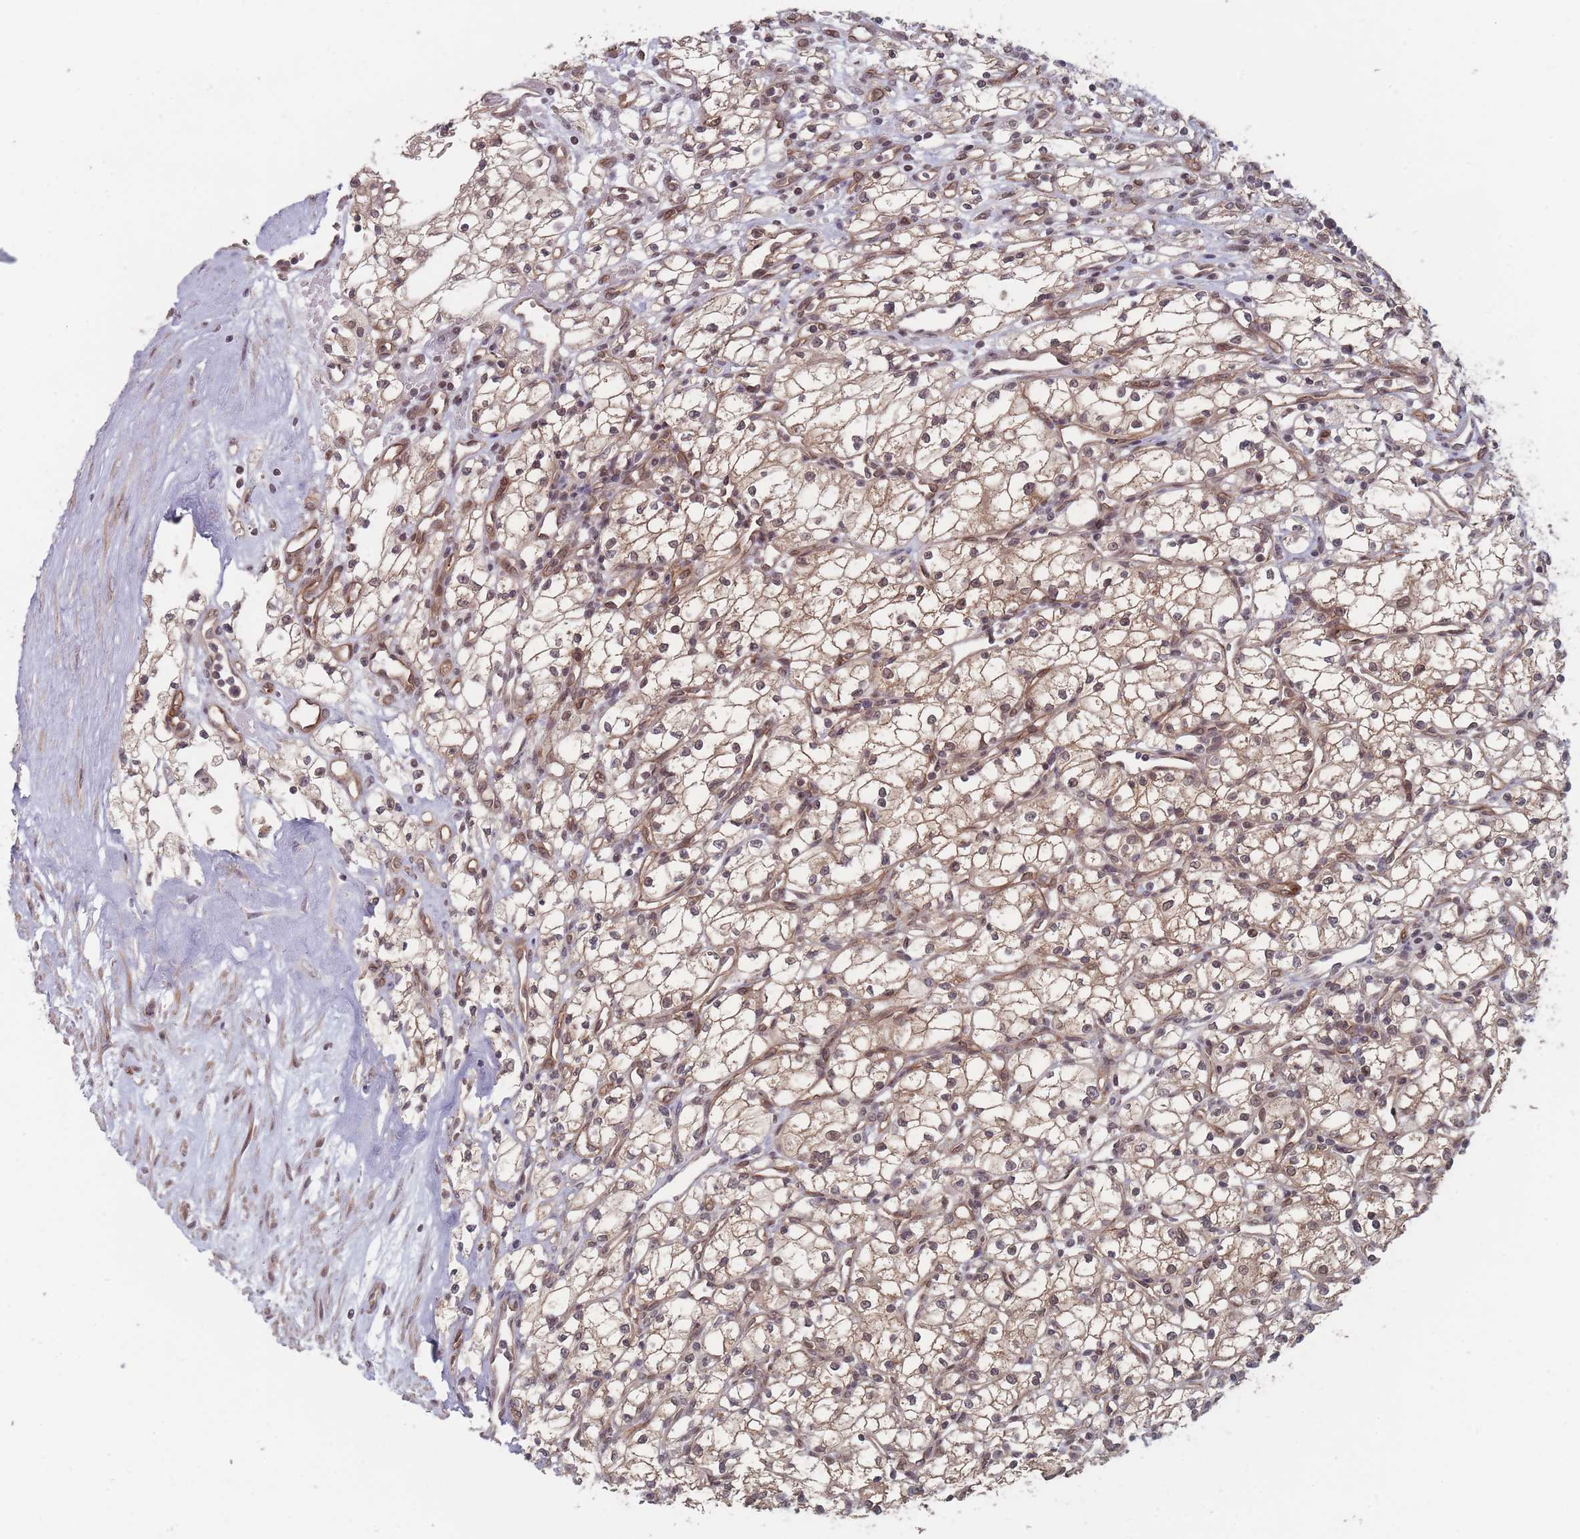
{"staining": {"intensity": "moderate", "quantity": ">75%", "location": "cytoplasmic/membranous,nuclear"}, "tissue": "renal cancer", "cell_type": "Tumor cells", "image_type": "cancer", "snomed": [{"axis": "morphology", "description": "Adenocarcinoma, NOS"}, {"axis": "topography", "description": "Kidney"}], "caption": "A medium amount of moderate cytoplasmic/membranous and nuclear staining is identified in approximately >75% of tumor cells in renal cancer tissue. Using DAB (brown) and hematoxylin (blue) stains, captured at high magnification using brightfield microscopy.", "gene": "CNTRL", "patient": {"sex": "male", "age": 59}}